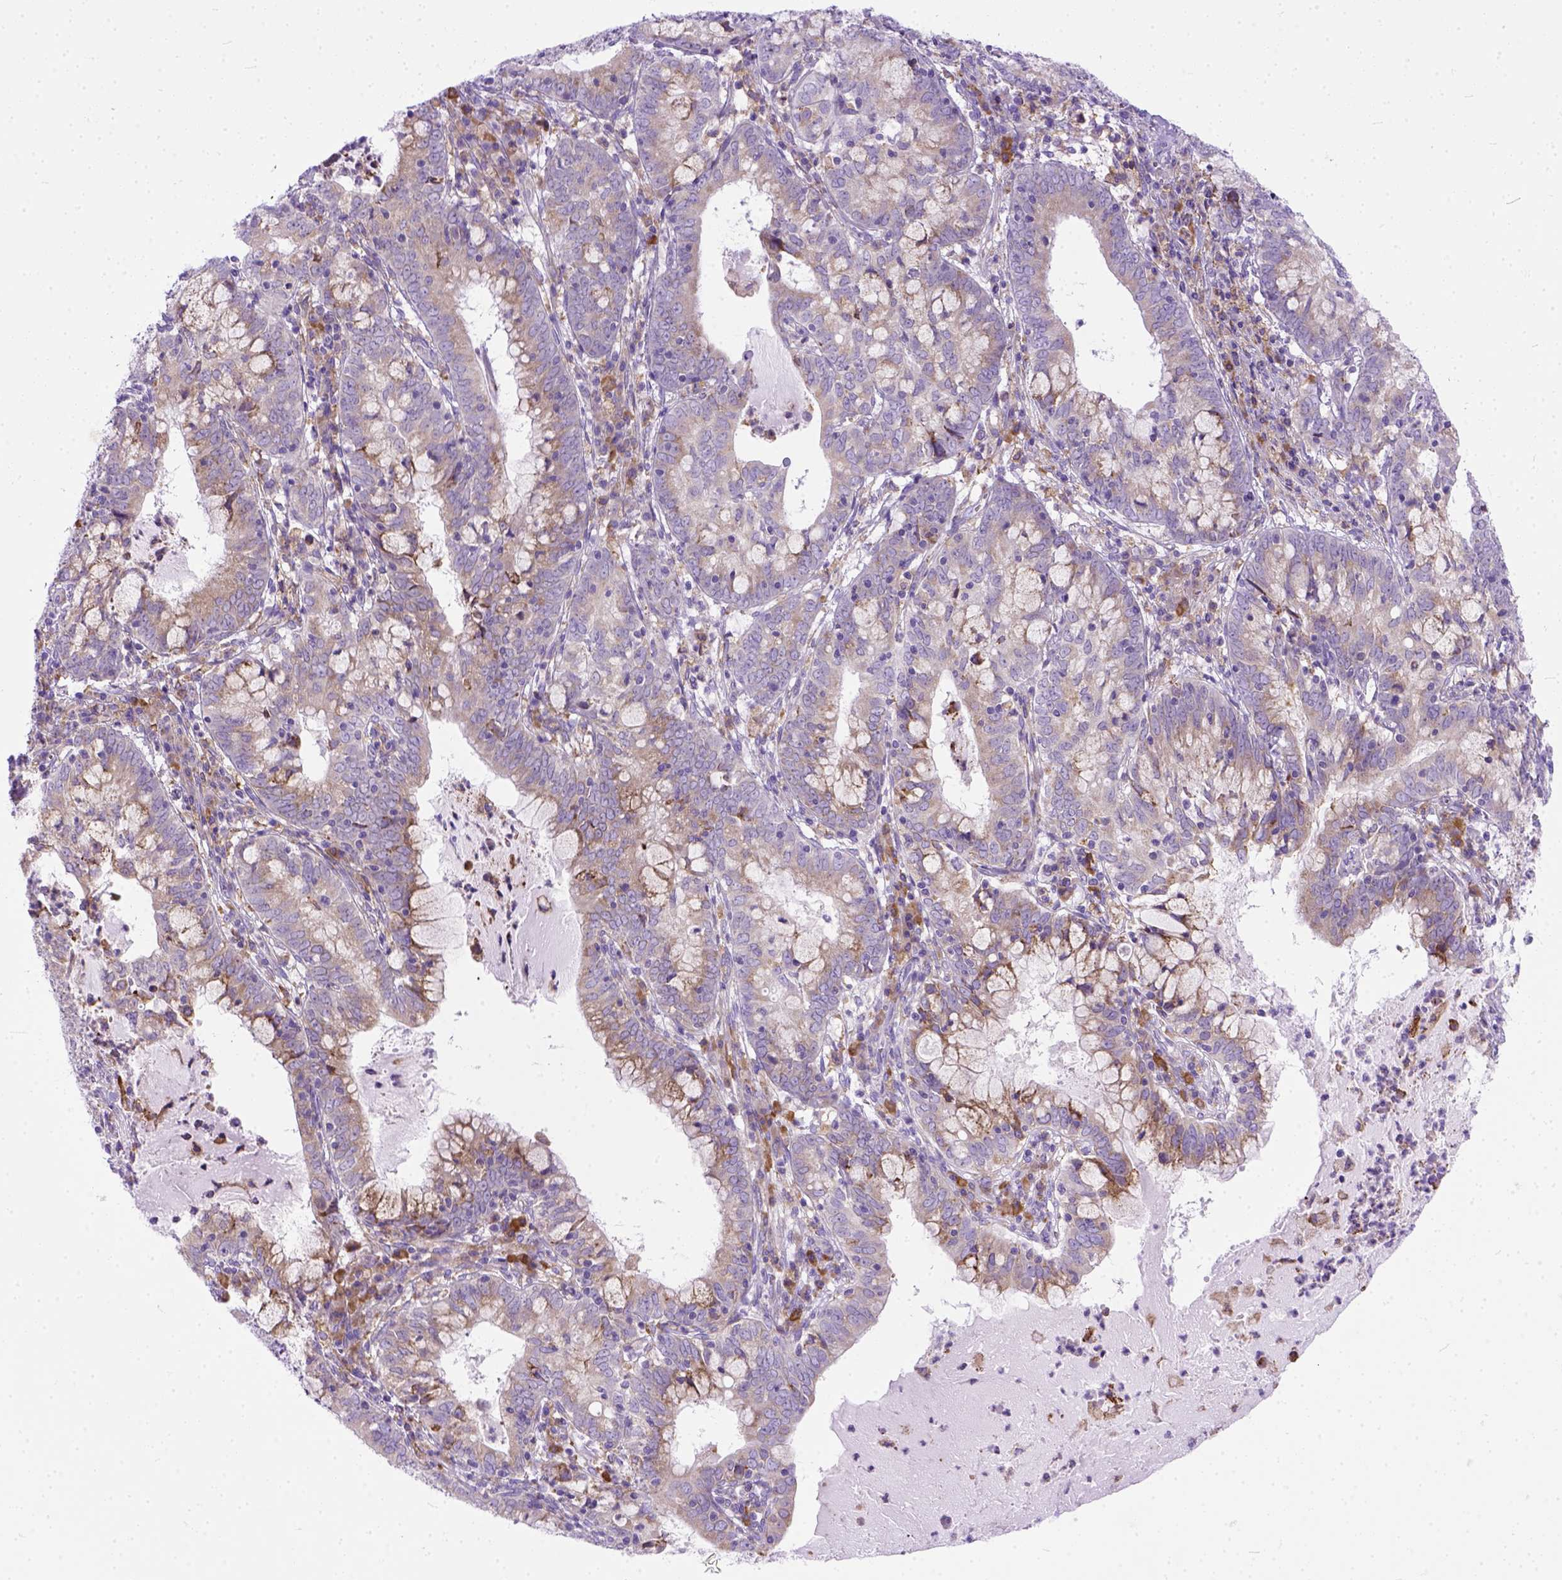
{"staining": {"intensity": "moderate", "quantity": ">75%", "location": "cytoplasmic/membranous"}, "tissue": "cervical cancer", "cell_type": "Tumor cells", "image_type": "cancer", "snomed": [{"axis": "morphology", "description": "Adenocarcinoma, NOS"}, {"axis": "topography", "description": "Cervix"}], "caption": "Human cervical cancer (adenocarcinoma) stained with a protein marker reveals moderate staining in tumor cells.", "gene": "PLK4", "patient": {"sex": "female", "age": 40}}